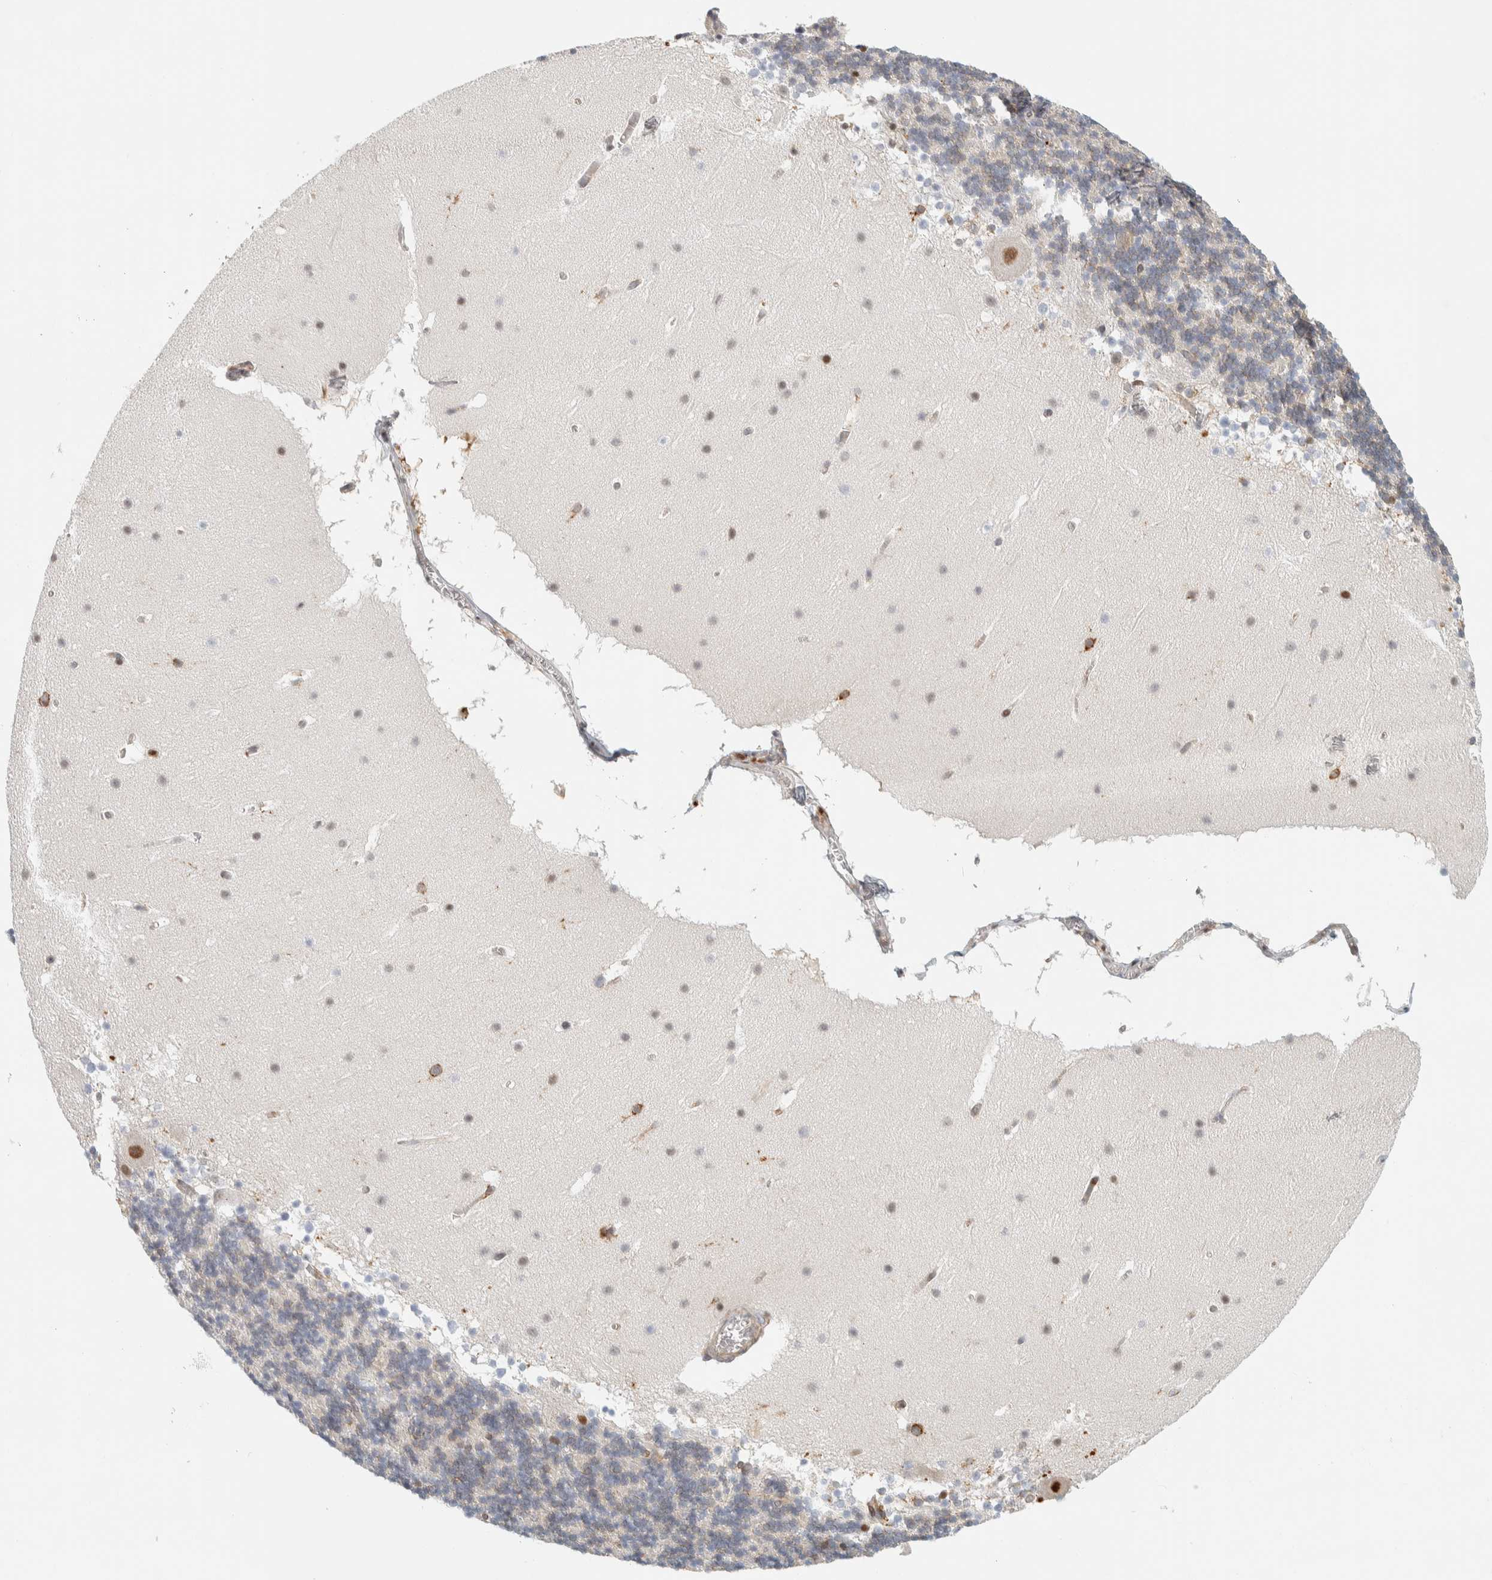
{"staining": {"intensity": "moderate", "quantity": "<25%", "location": "cytoplasmic/membranous"}, "tissue": "cerebellum", "cell_type": "Cells in granular layer", "image_type": "normal", "snomed": [{"axis": "morphology", "description": "Normal tissue, NOS"}, {"axis": "topography", "description": "Cerebellum"}], "caption": "DAB immunohistochemical staining of normal human cerebellum exhibits moderate cytoplasmic/membranous protein positivity in about <25% of cells in granular layer.", "gene": "LLGL2", "patient": {"sex": "male", "age": 45}}